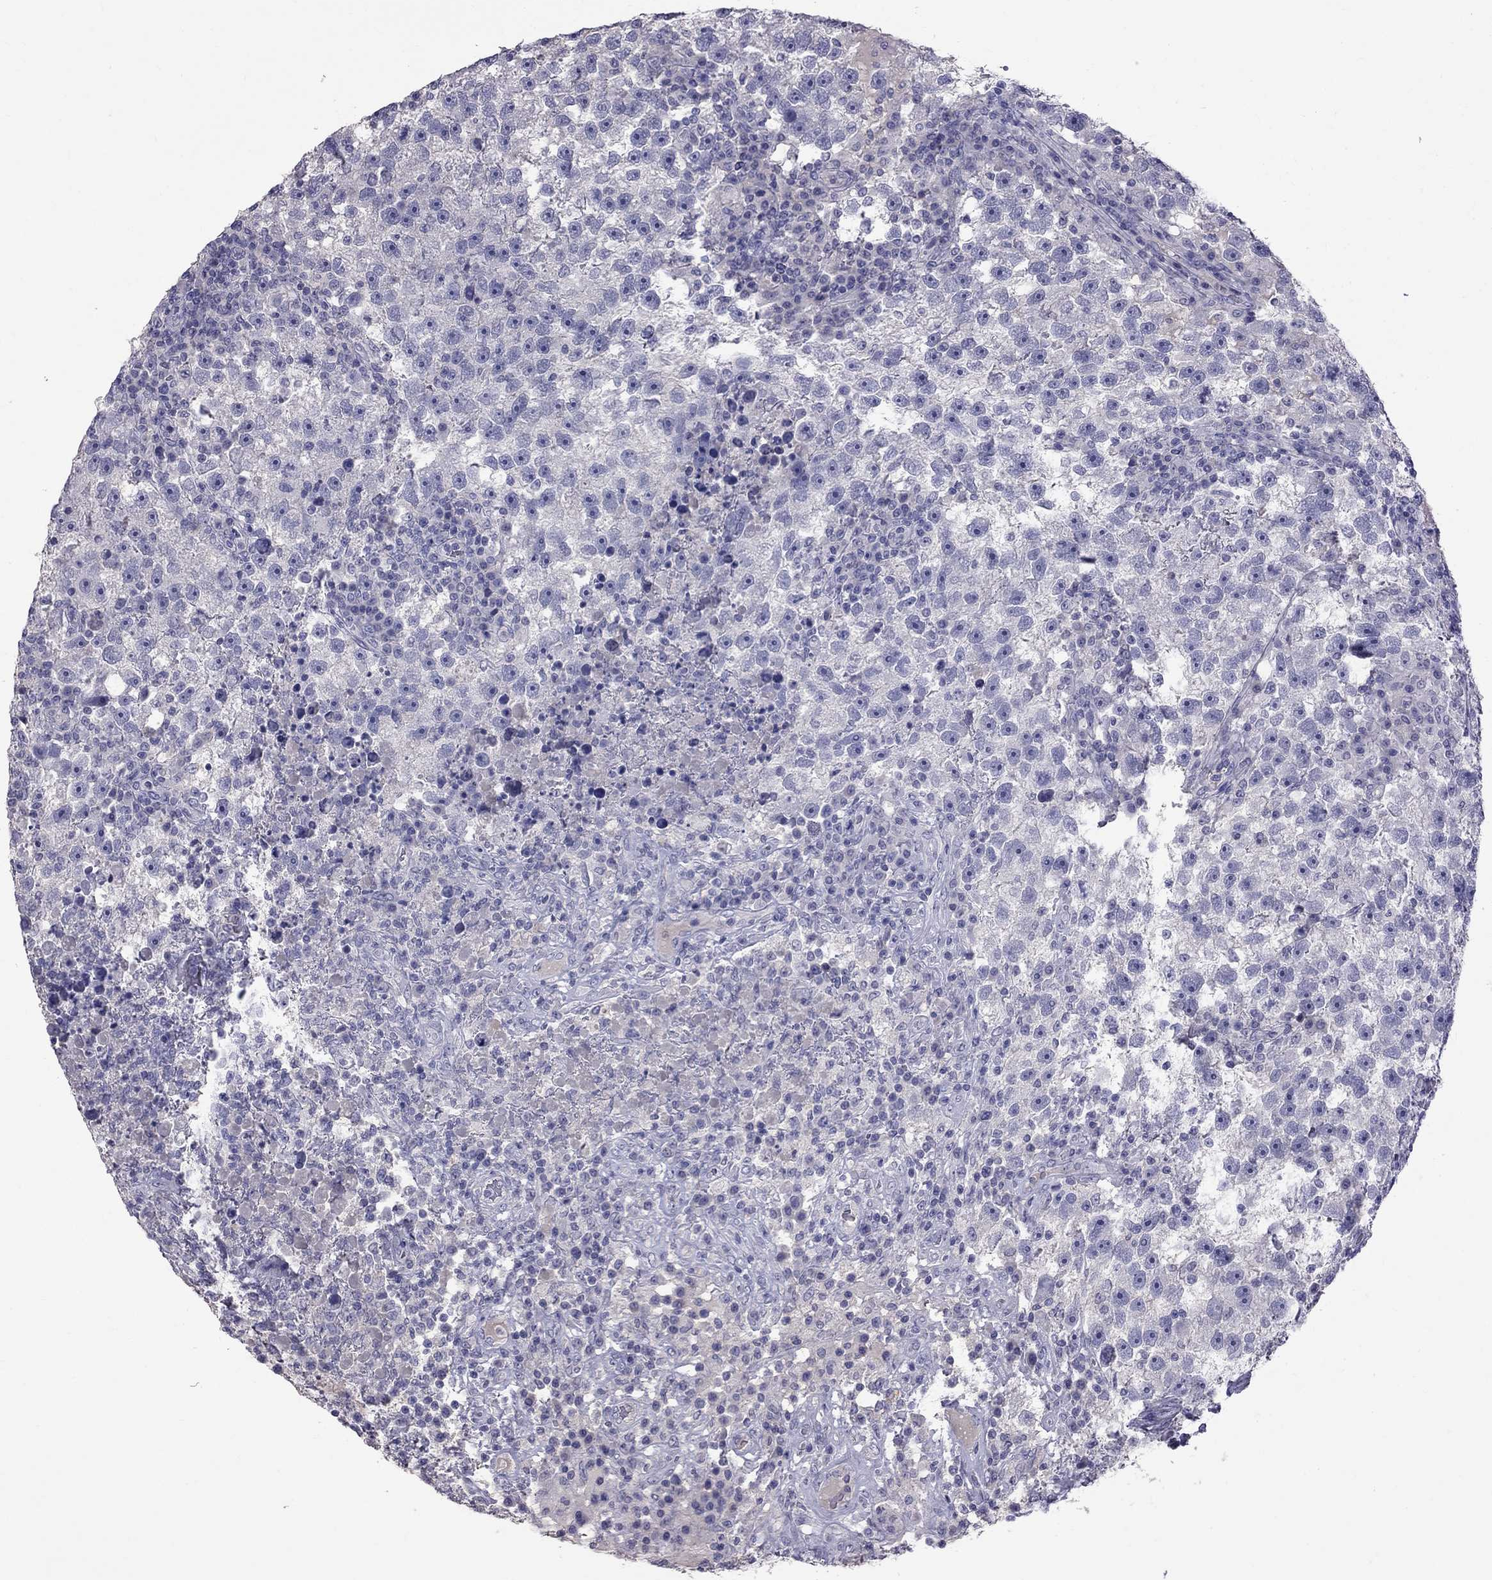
{"staining": {"intensity": "negative", "quantity": "none", "location": "none"}, "tissue": "testis cancer", "cell_type": "Tumor cells", "image_type": "cancer", "snomed": [{"axis": "morphology", "description": "Seminoma, NOS"}, {"axis": "topography", "description": "Testis"}], "caption": "Protein analysis of testis cancer (seminoma) reveals no significant positivity in tumor cells.", "gene": "CFAP91", "patient": {"sex": "male", "age": 47}}